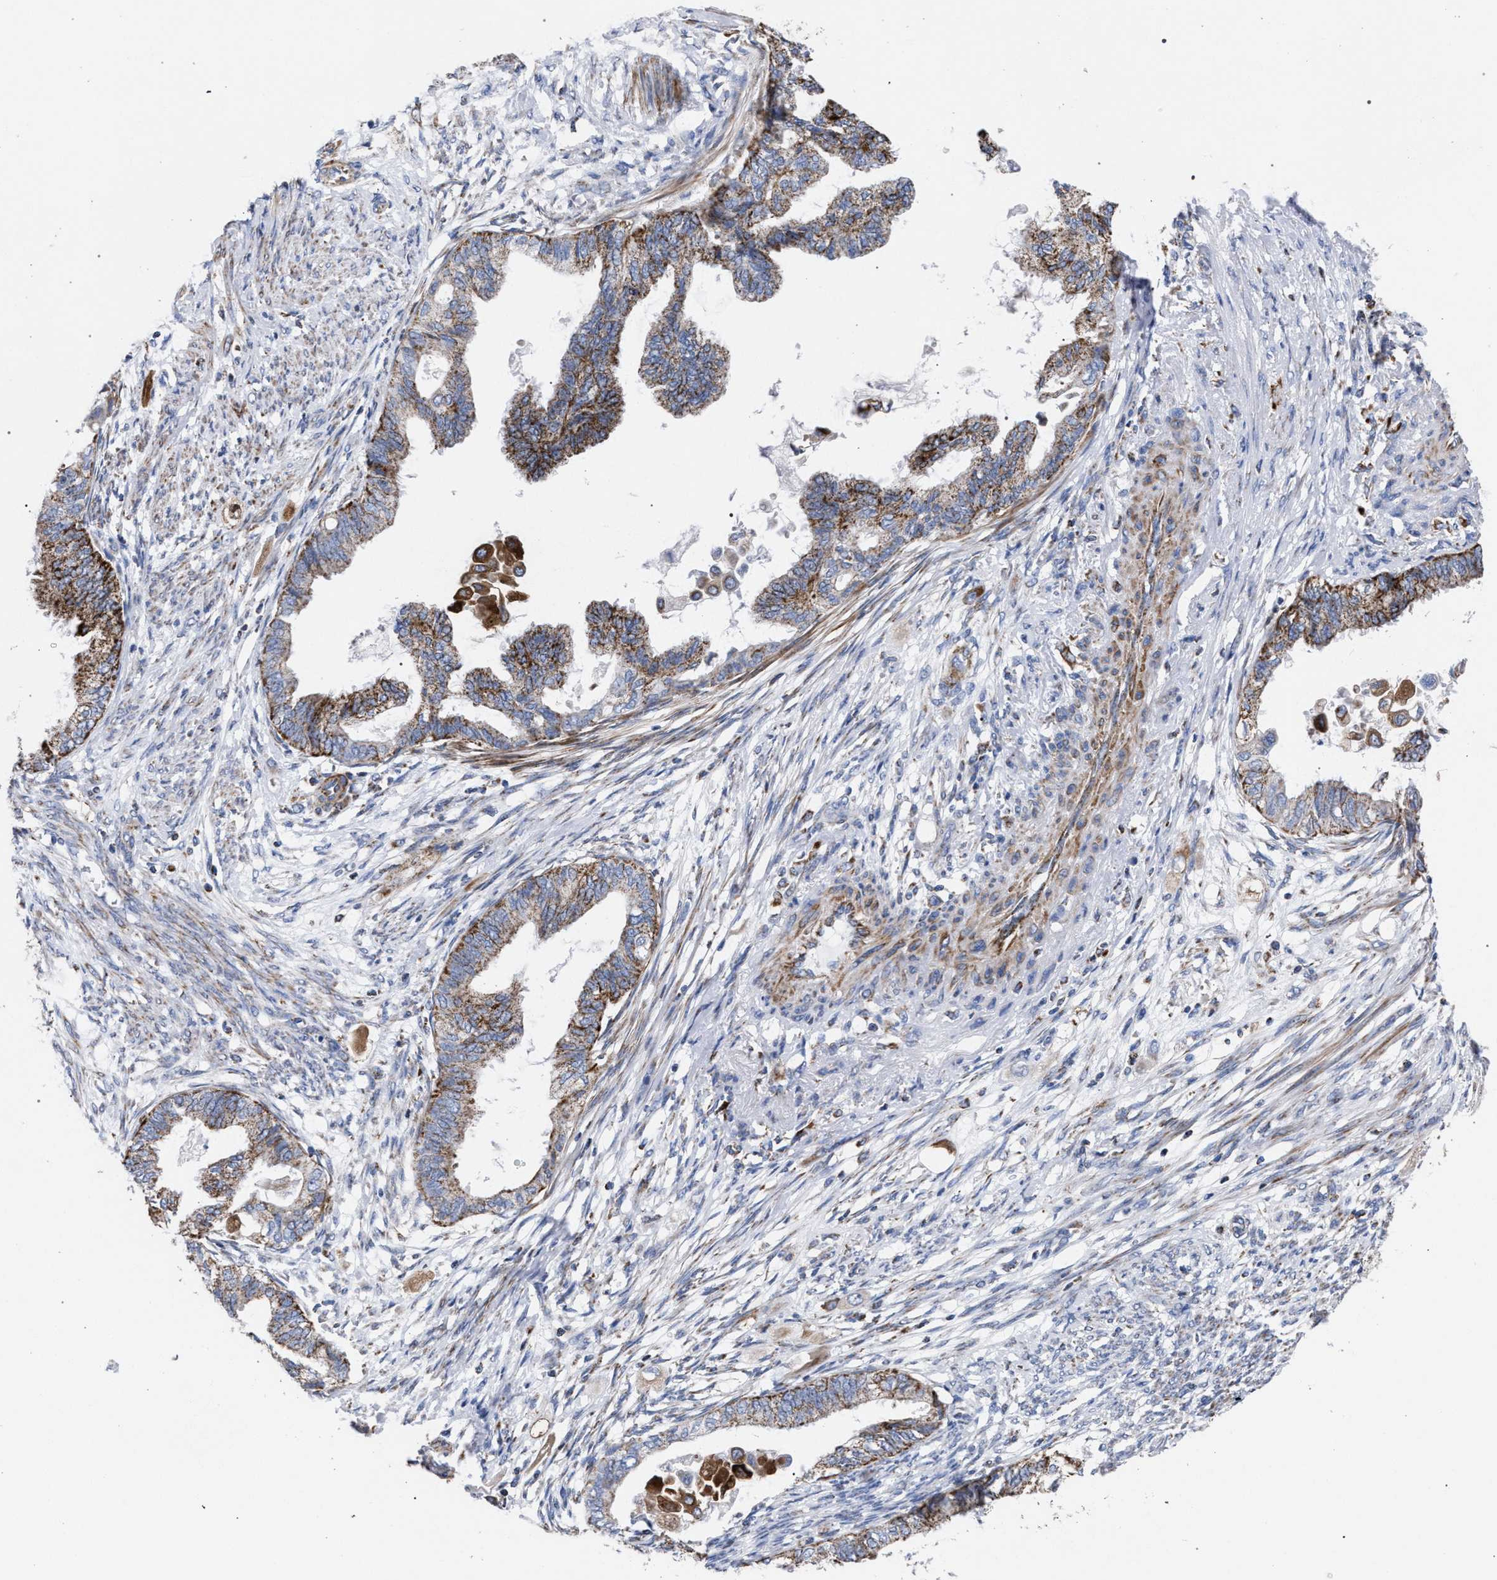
{"staining": {"intensity": "moderate", "quantity": ">75%", "location": "cytoplasmic/membranous"}, "tissue": "cervical cancer", "cell_type": "Tumor cells", "image_type": "cancer", "snomed": [{"axis": "morphology", "description": "Normal tissue, NOS"}, {"axis": "morphology", "description": "Adenocarcinoma, NOS"}, {"axis": "topography", "description": "Cervix"}, {"axis": "topography", "description": "Endometrium"}], "caption": "High-power microscopy captured an IHC micrograph of cervical cancer (adenocarcinoma), revealing moderate cytoplasmic/membranous staining in about >75% of tumor cells.", "gene": "ACADS", "patient": {"sex": "female", "age": 86}}